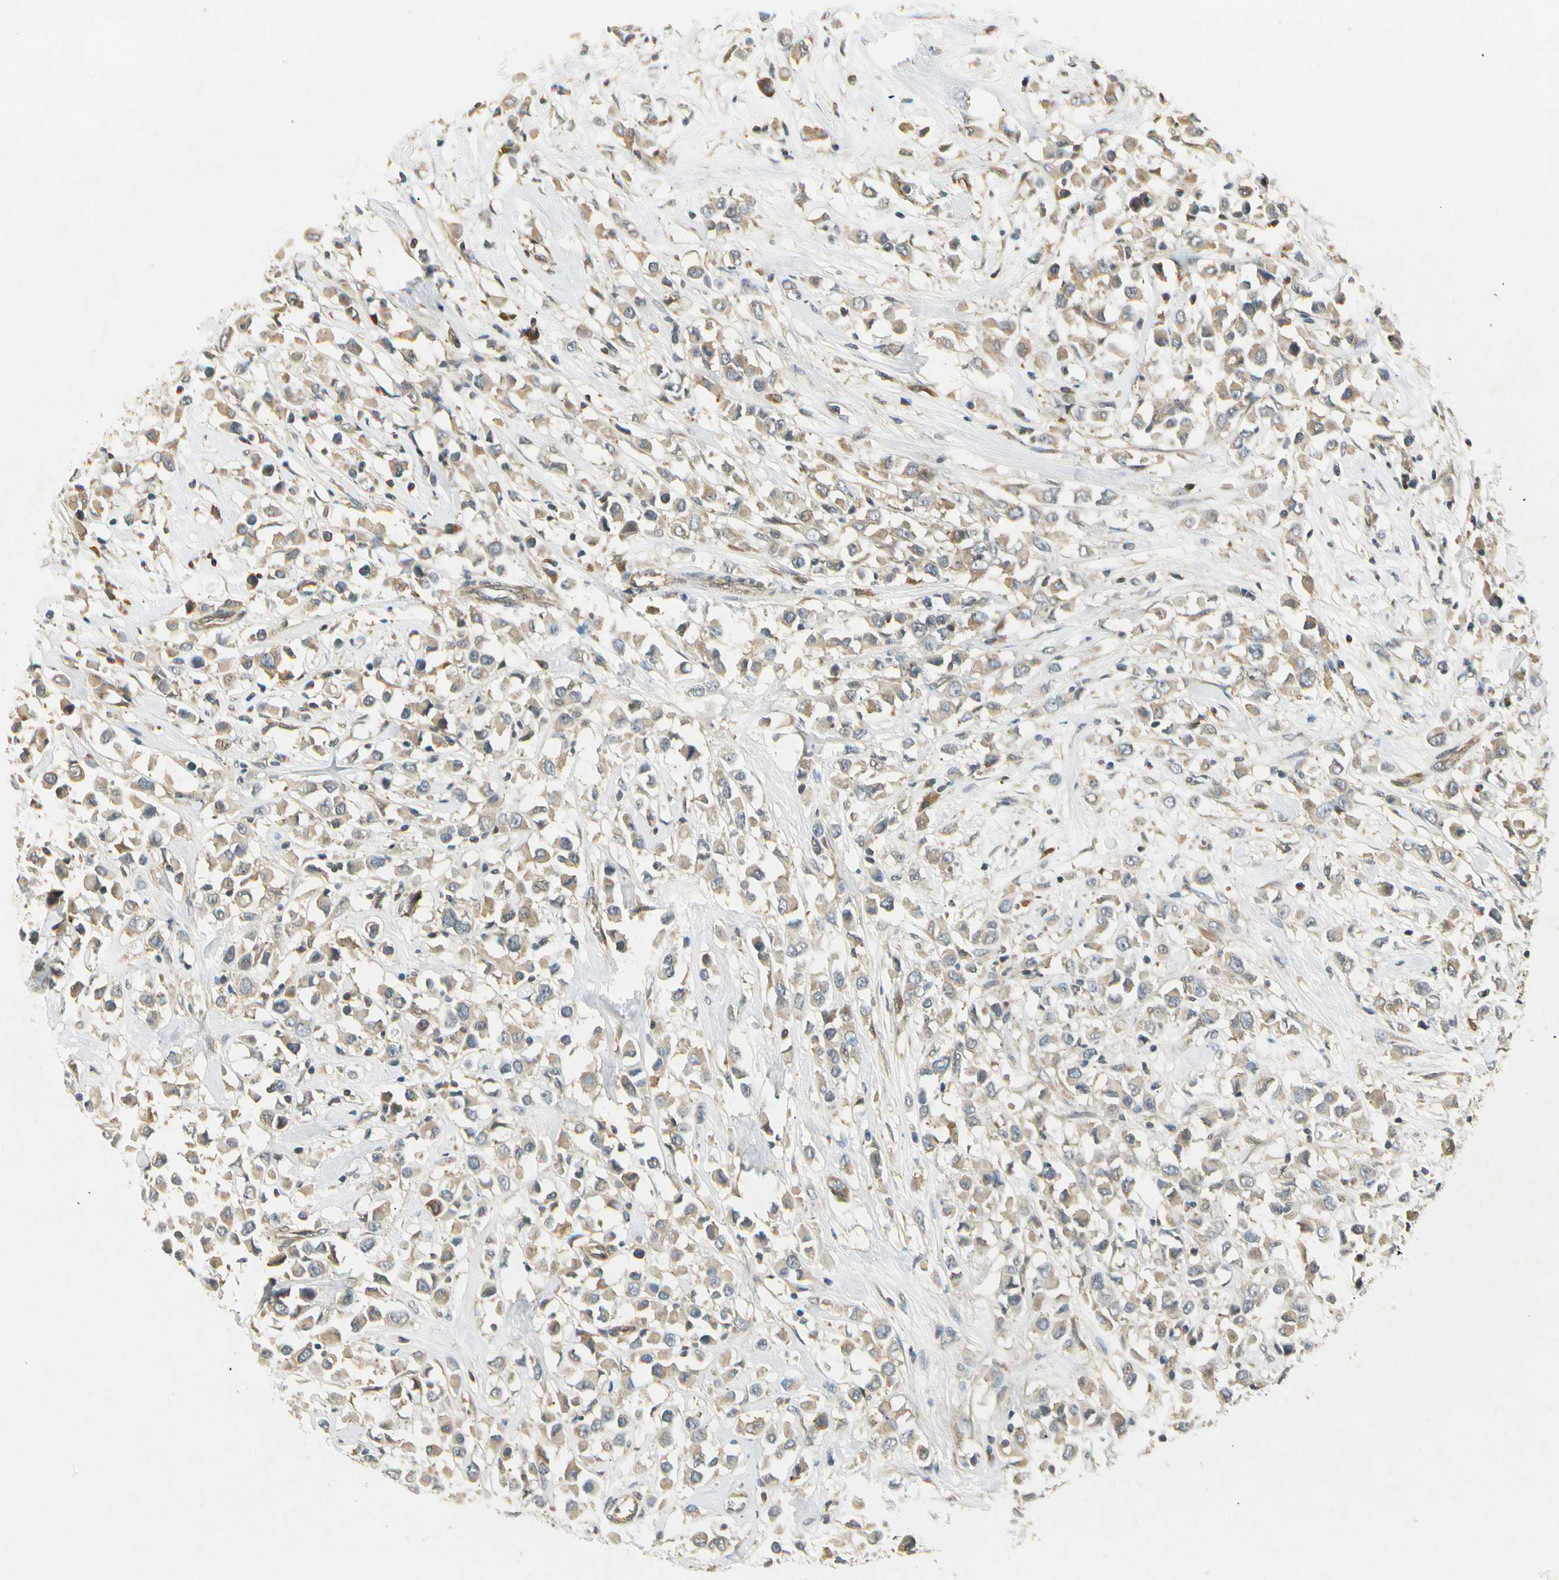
{"staining": {"intensity": "weak", "quantity": "25%-75%", "location": "cytoplasmic/membranous"}, "tissue": "breast cancer", "cell_type": "Tumor cells", "image_type": "cancer", "snomed": [{"axis": "morphology", "description": "Duct carcinoma"}, {"axis": "topography", "description": "Breast"}], "caption": "DAB immunohistochemical staining of infiltrating ductal carcinoma (breast) displays weak cytoplasmic/membranous protein staining in about 25%-75% of tumor cells.", "gene": "EIF1AX", "patient": {"sex": "female", "age": 61}}